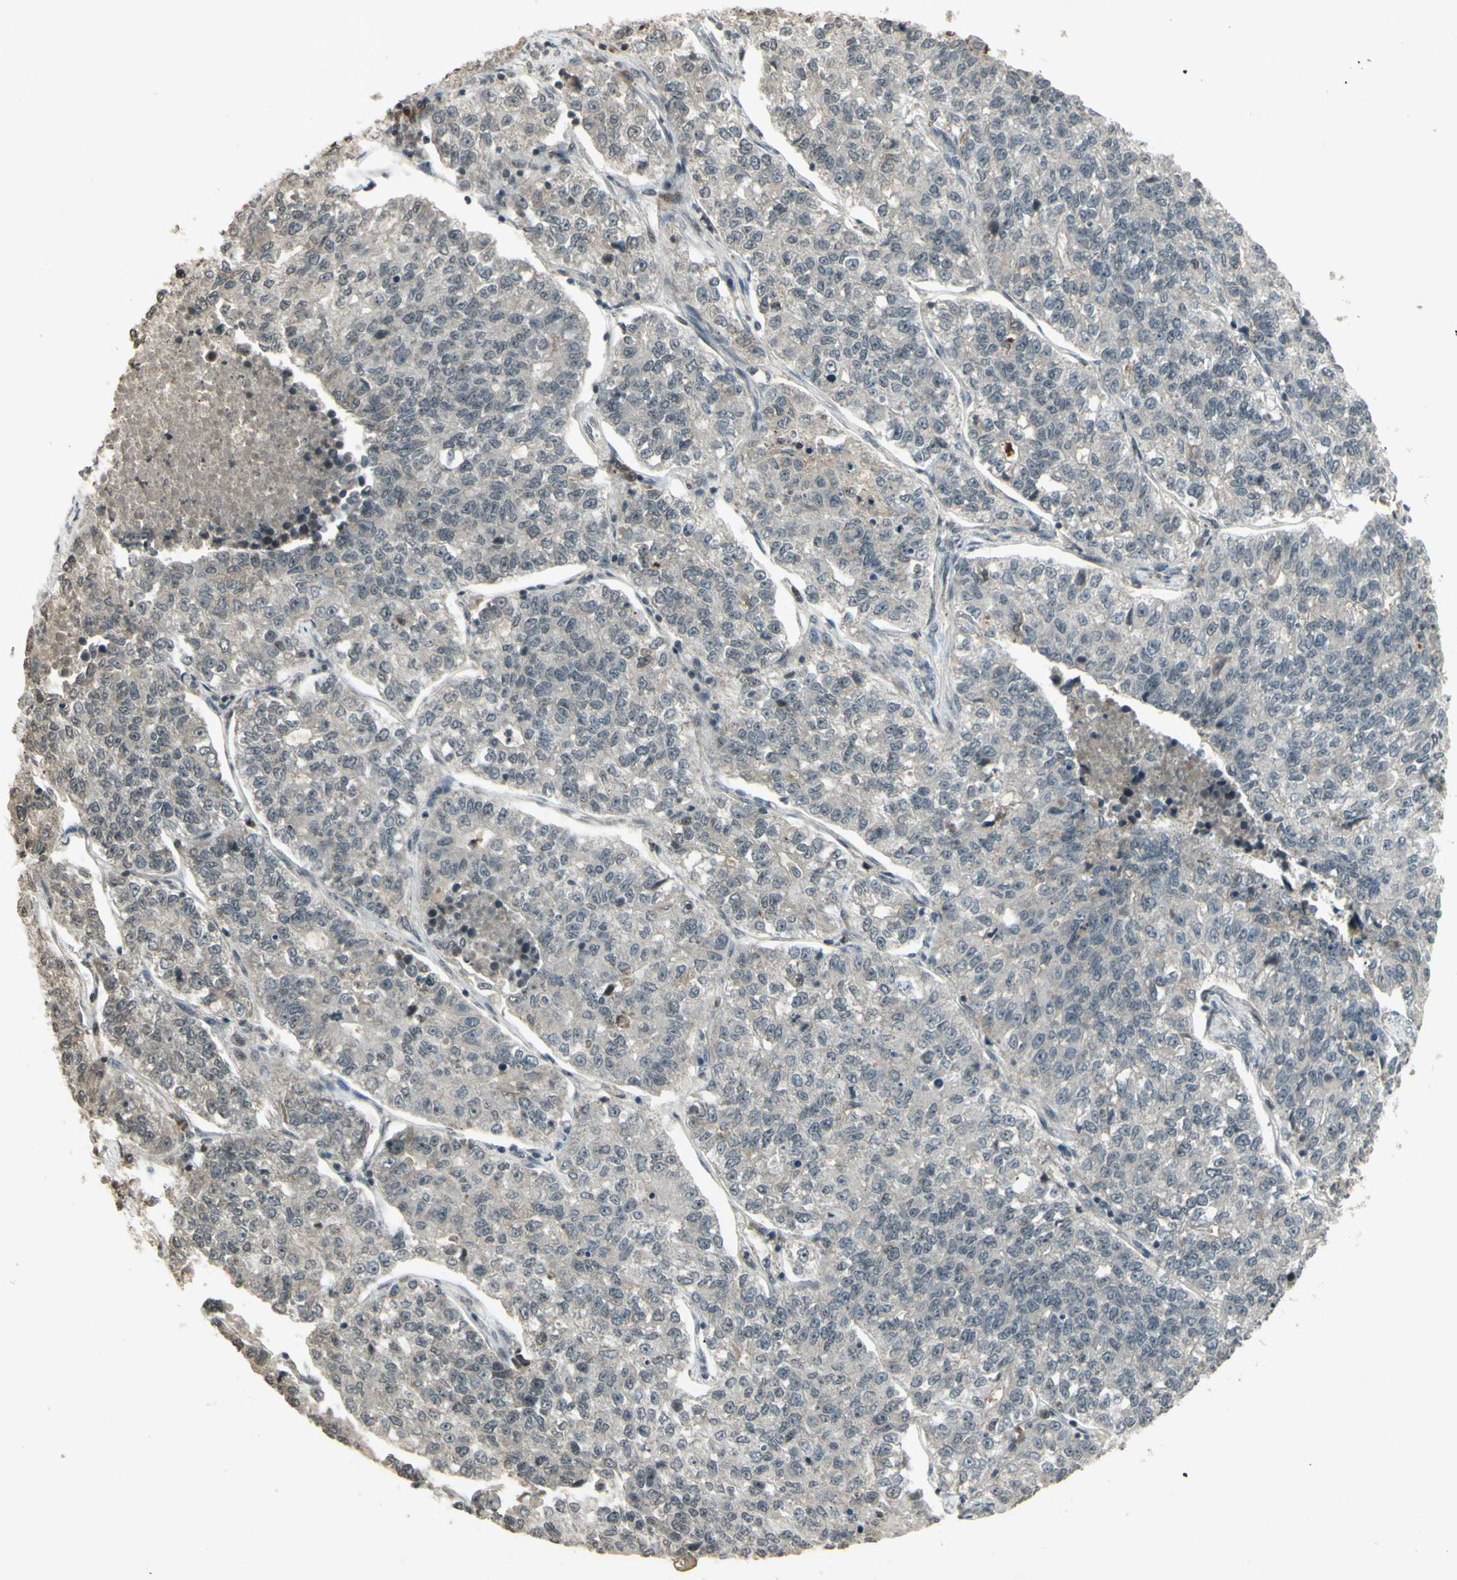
{"staining": {"intensity": "weak", "quantity": "25%-75%", "location": "cytoplasmic/membranous"}, "tissue": "lung cancer", "cell_type": "Tumor cells", "image_type": "cancer", "snomed": [{"axis": "morphology", "description": "Adenocarcinoma, NOS"}, {"axis": "topography", "description": "Lung"}], "caption": "Weak cytoplasmic/membranous positivity is seen in approximately 25%-75% of tumor cells in lung adenocarcinoma. (DAB (3,3'-diaminobenzidine) IHC, brown staining for protein, blue staining for nuclei).", "gene": "BLNK", "patient": {"sex": "male", "age": 49}}